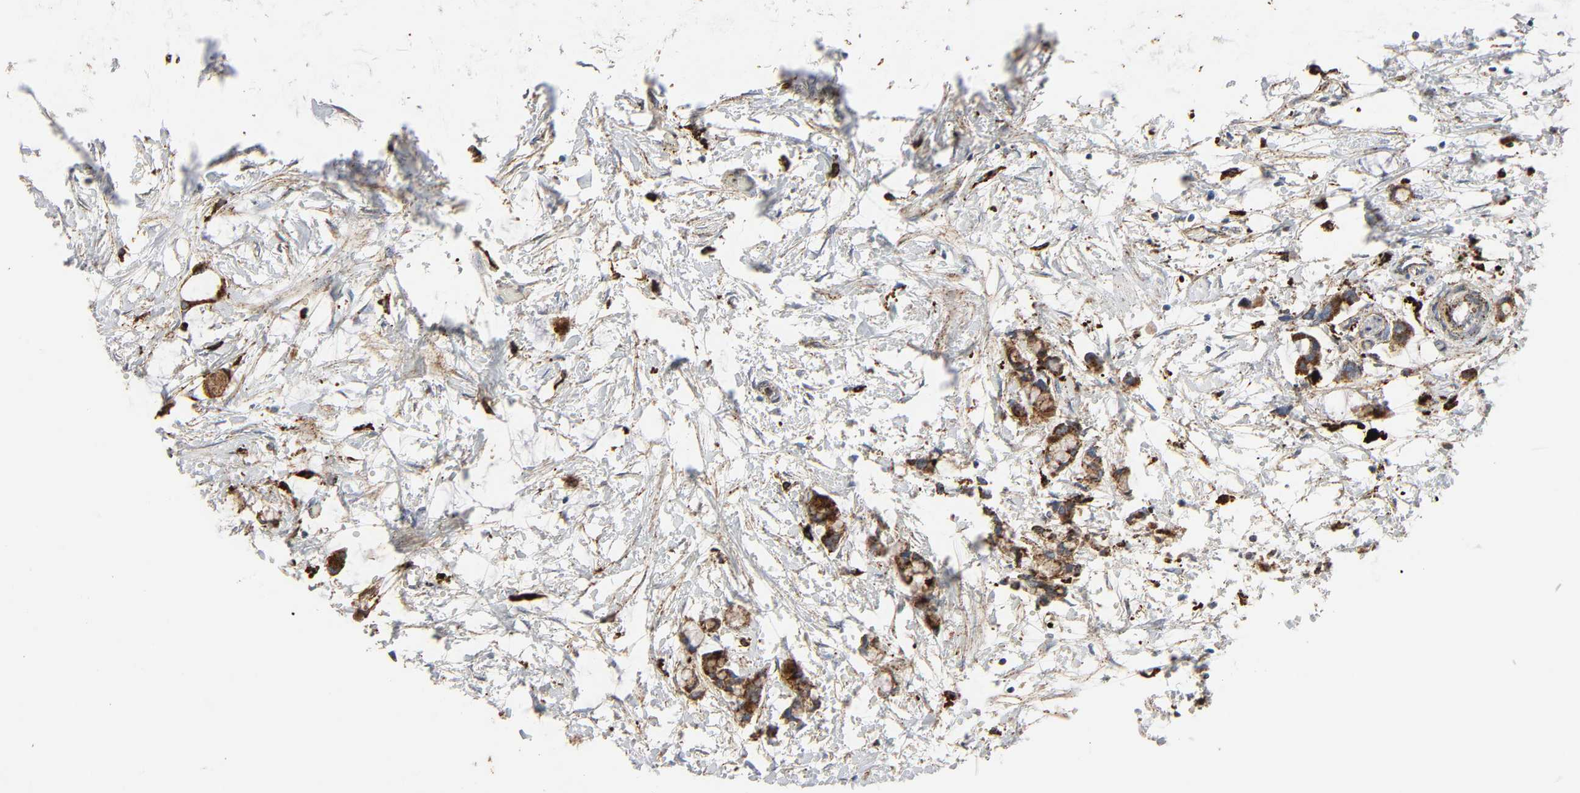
{"staining": {"intensity": "strong", "quantity": ">75%", "location": "cytoplasmic/membranous"}, "tissue": "colorectal cancer", "cell_type": "Tumor cells", "image_type": "cancer", "snomed": [{"axis": "morphology", "description": "Normal tissue, NOS"}, {"axis": "morphology", "description": "Adenocarcinoma, NOS"}, {"axis": "topography", "description": "Colon"}, {"axis": "topography", "description": "Peripheral nerve tissue"}], "caption": "Colorectal cancer (adenocarcinoma) was stained to show a protein in brown. There is high levels of strong cytoplasmic/membranous expression in about >75% of tumor cells. (DAB = brown stain, brightfield microscopy at high magnification).", "gene": "PSAP", "patient": {"sex": "male", "age": 14}}